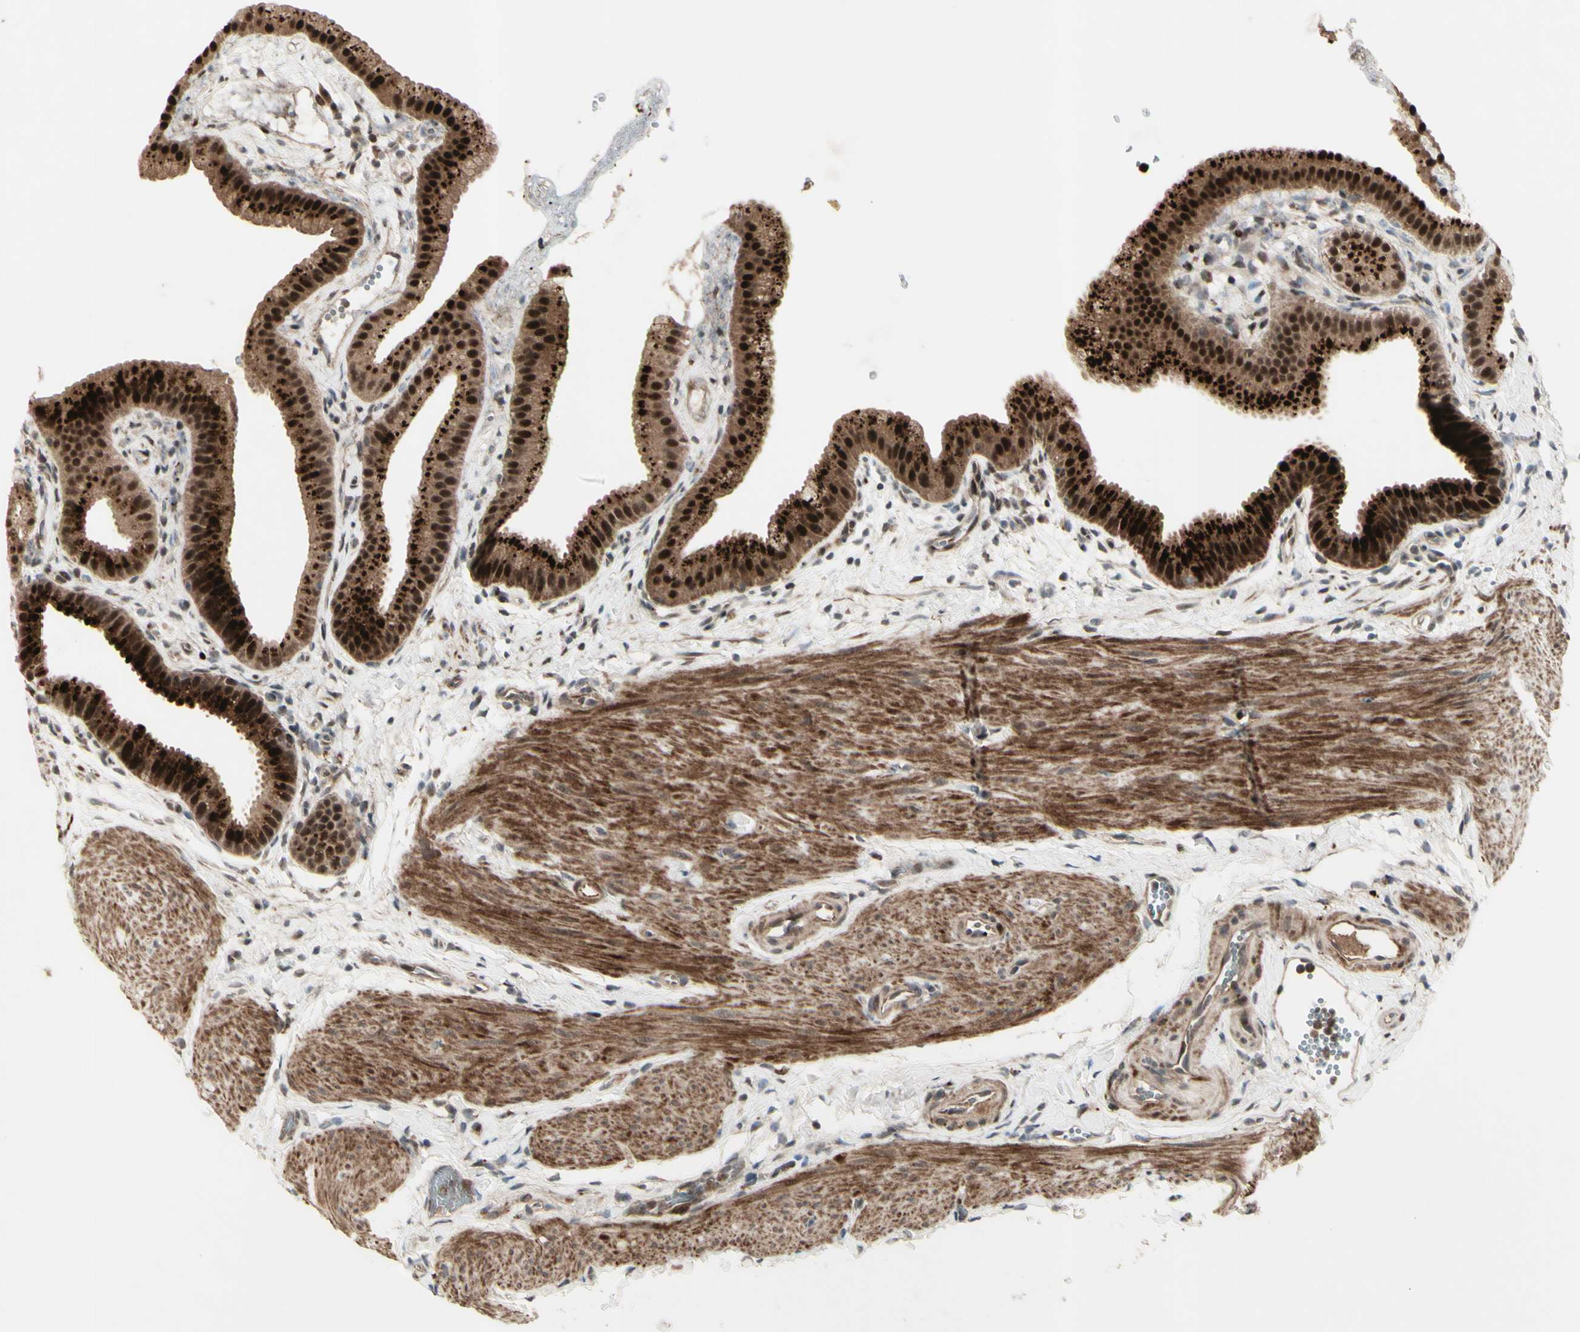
{"staining": {"intensity": "strong", "quantity": ">75%", "location": "cytoplasmic/membranous,nuclear"}, "tissue": "gallbladder", "cell_type": "Glandular cells", "image_type": "normal", "snomed": [{"axis": "morphology", "description": "Normal tissue, NOS"}, {"axis": "topography", "description": "Gallbladder"}], "caption": "The immunohistochemical stain highlights strong cytoplasmic/membranous,nuclear staining in glandular cells of unremarkable gallbladder.", "gene": "MLF2", "patient": {"sex": "female", "age": 64}}